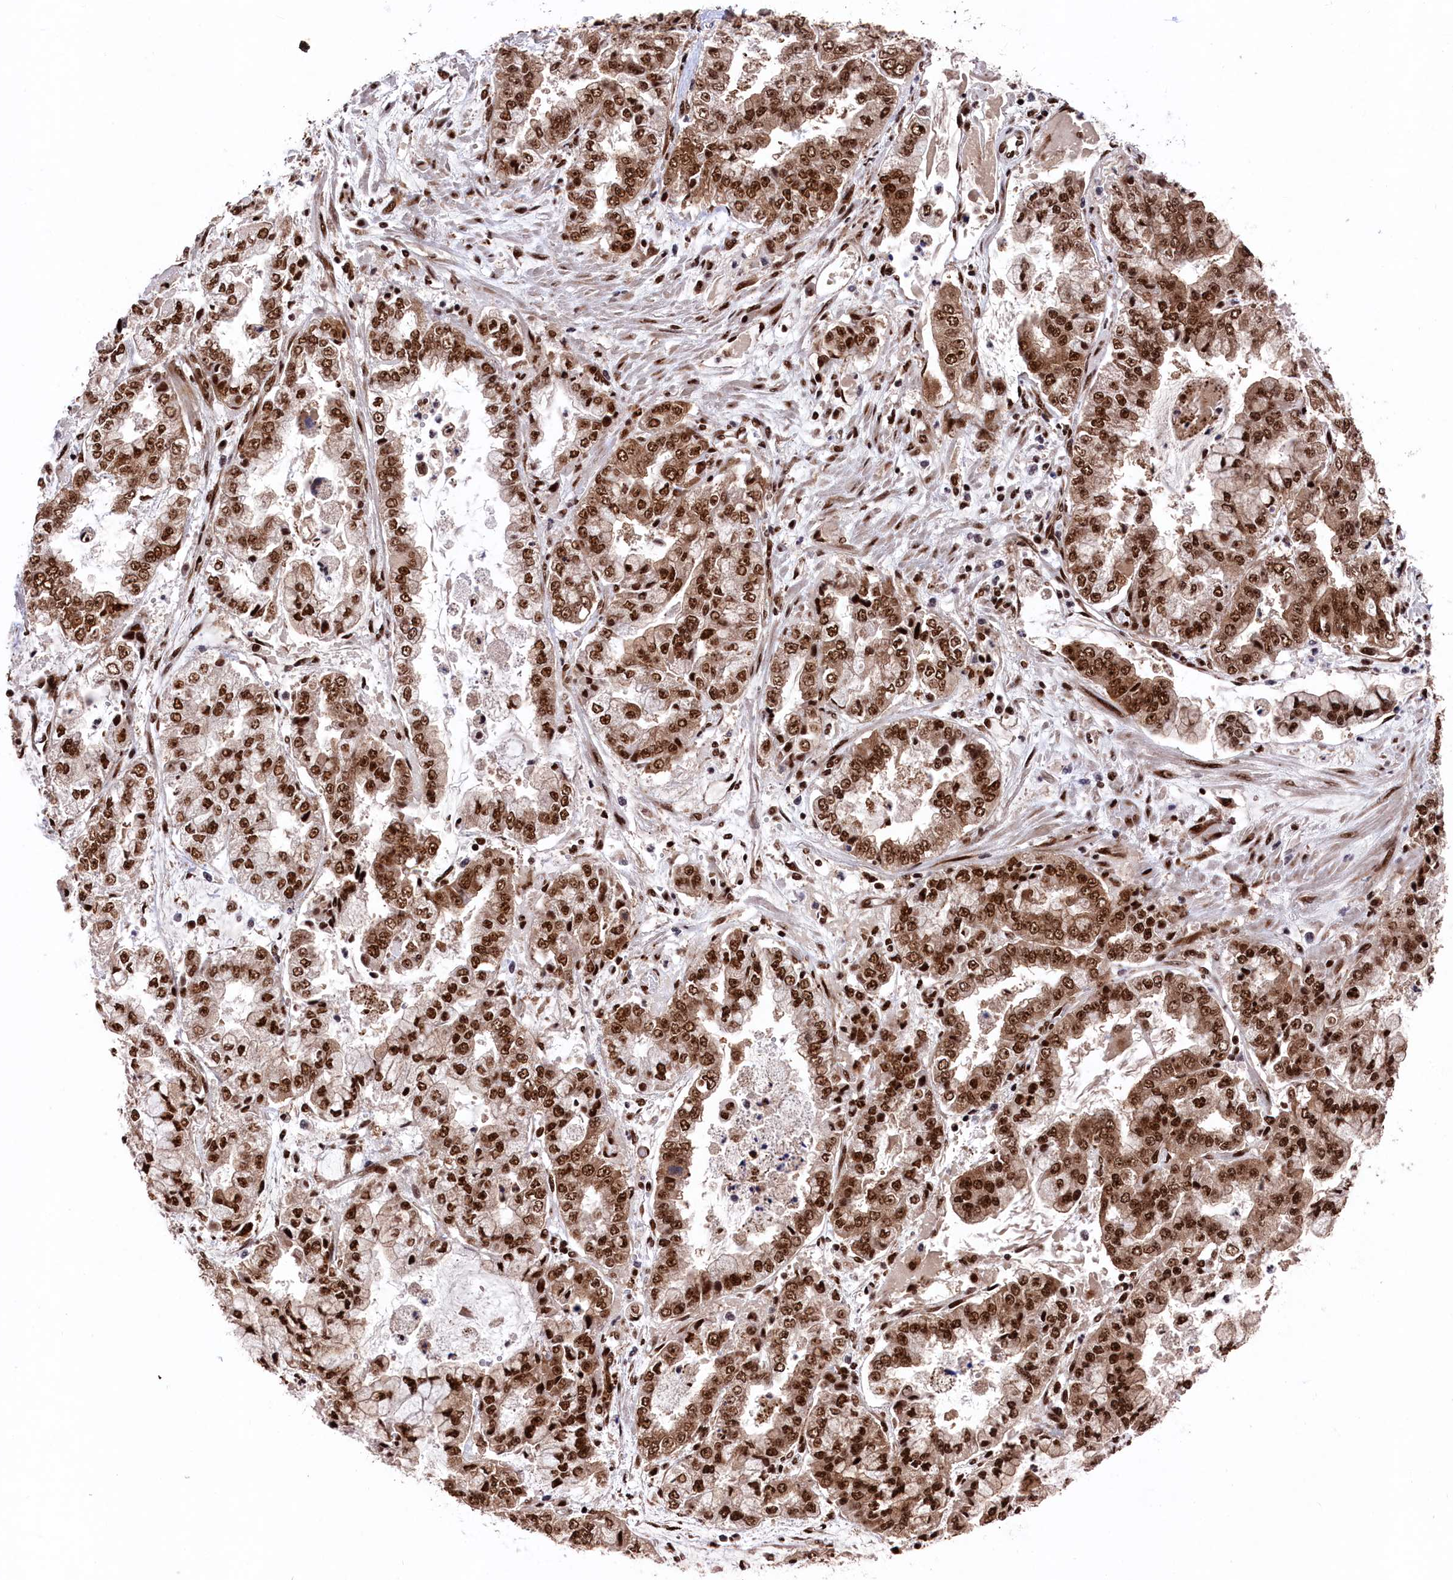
{"staining": {"intensity": "moderate", "quantity": ">75%", "location": "cytoplasmic/membranous,nuclear"}, "tissue": "stomach cancer", "cell_type": "Tumor cells", "image_type": "cancer", "snomed": [{"axis": "morphology", "description": "Adenocarcinoma, NOS"}, {"axis": "topography", "description": "Stomach"}], "caption": "Protein analysis of adenocarcinoma (stomach) tissue demonstrates moderate cytoplasmic/membranous and nuclear positivity in about >75% of tumor cells. The staining is performed using DAB brown chromogen to label protein expression. The nuclei are counter-stained blue using hematoxylin.", "gene": "PRPF31", "patient": {"sex": "male", "age": 76}}